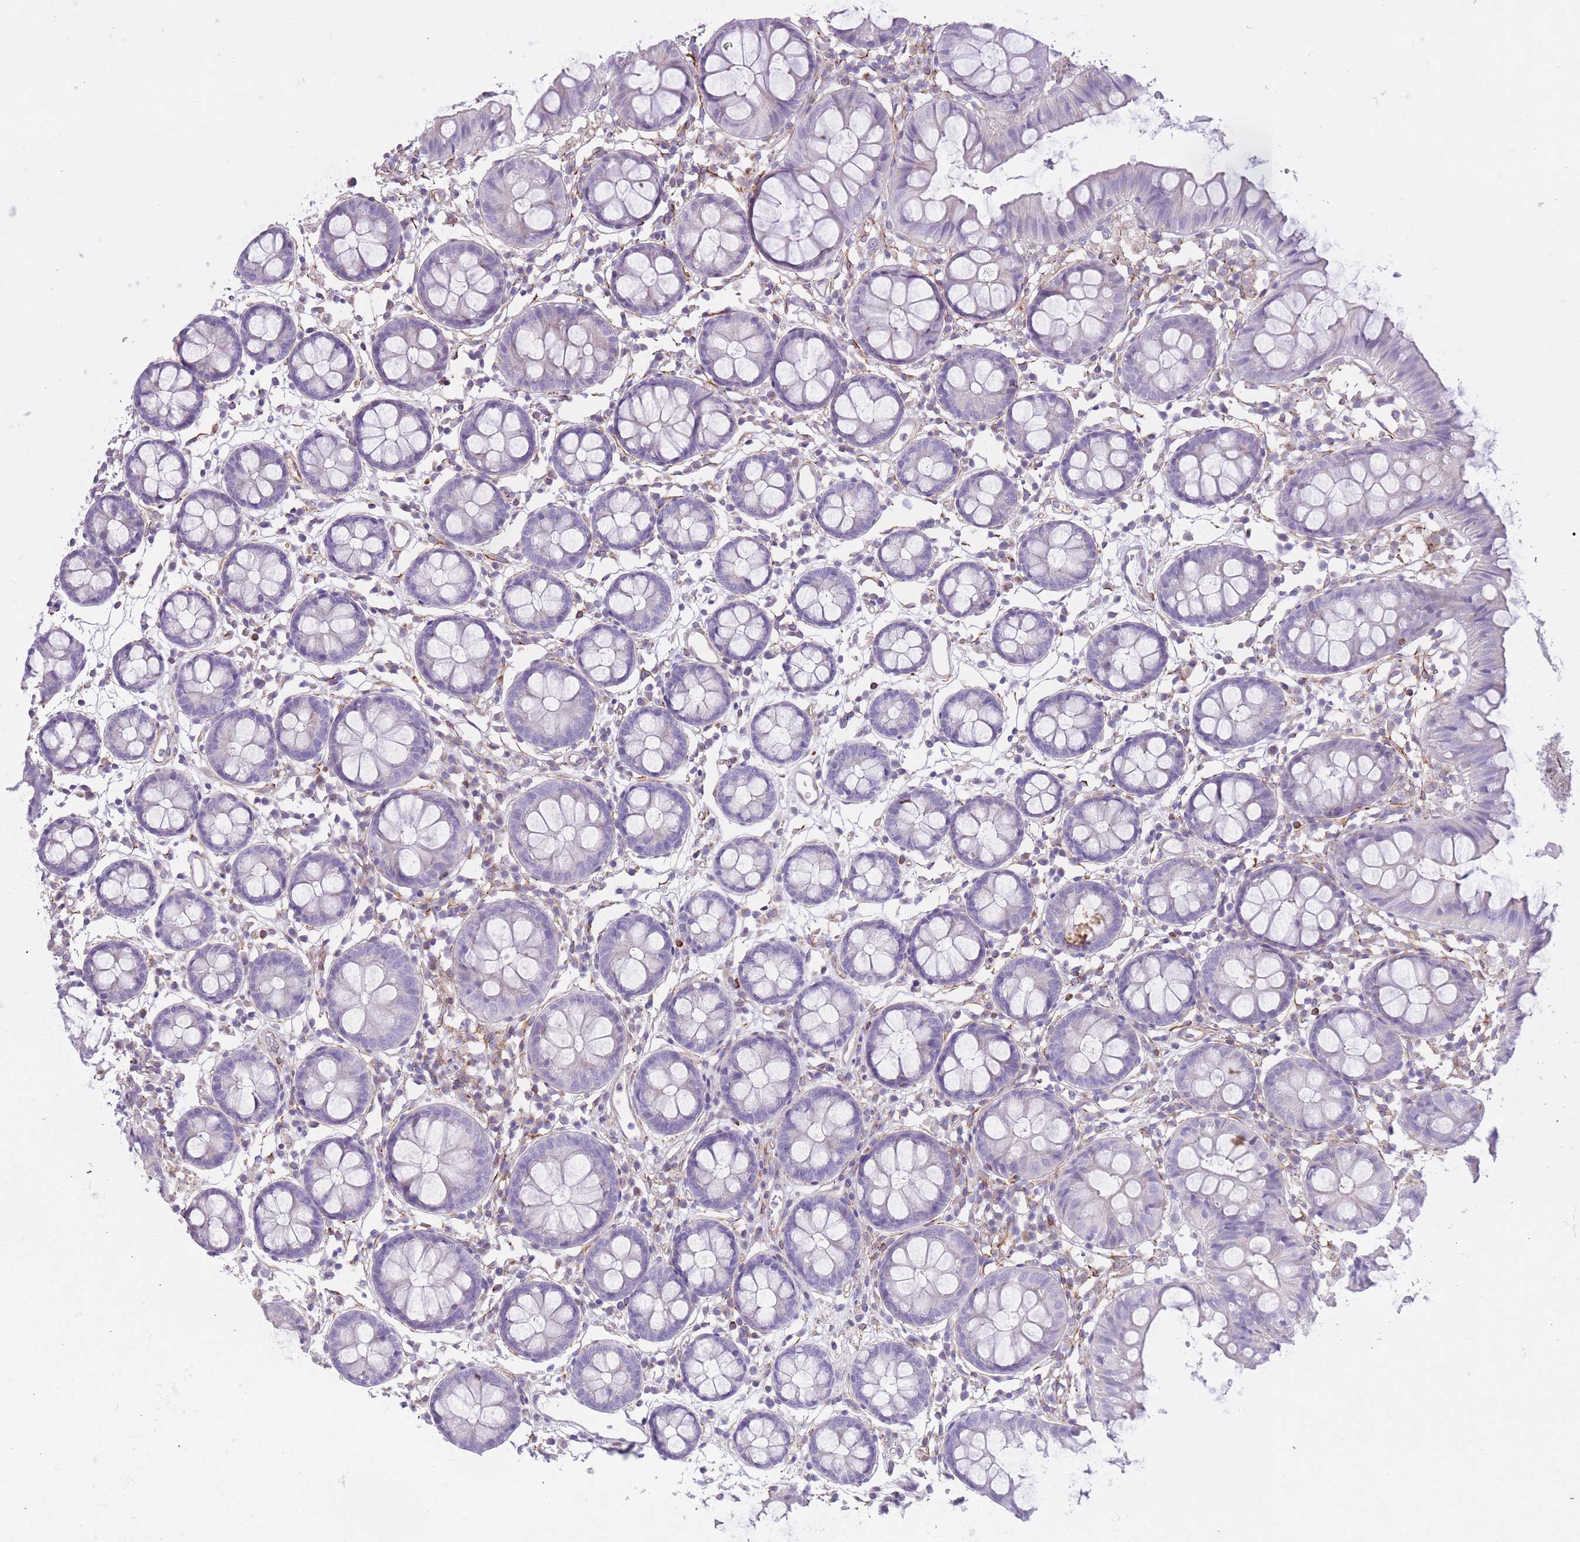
{"staining": {"intensity": "strong", "quantity": ">75%", "location": "cytoplasmic/membranous"}, "tissue": "colon", "cell_type": "Endothelial cells", "image_type": "normal", "snomed": [{"axis": "morphology", "description": "Normal tissue, NOS"}, {"axis": "topography", "description": "Colon"}], "caption": "IHC of benign colon displays high levels of strong cytoplasmic/membranous positivity in approximately >75% of endothelial cells. The protein is shown in brown color, while the nuclei are stained blue.", "gene": "ATP5MF", "patient": {"sex": "female", "age": 84}}